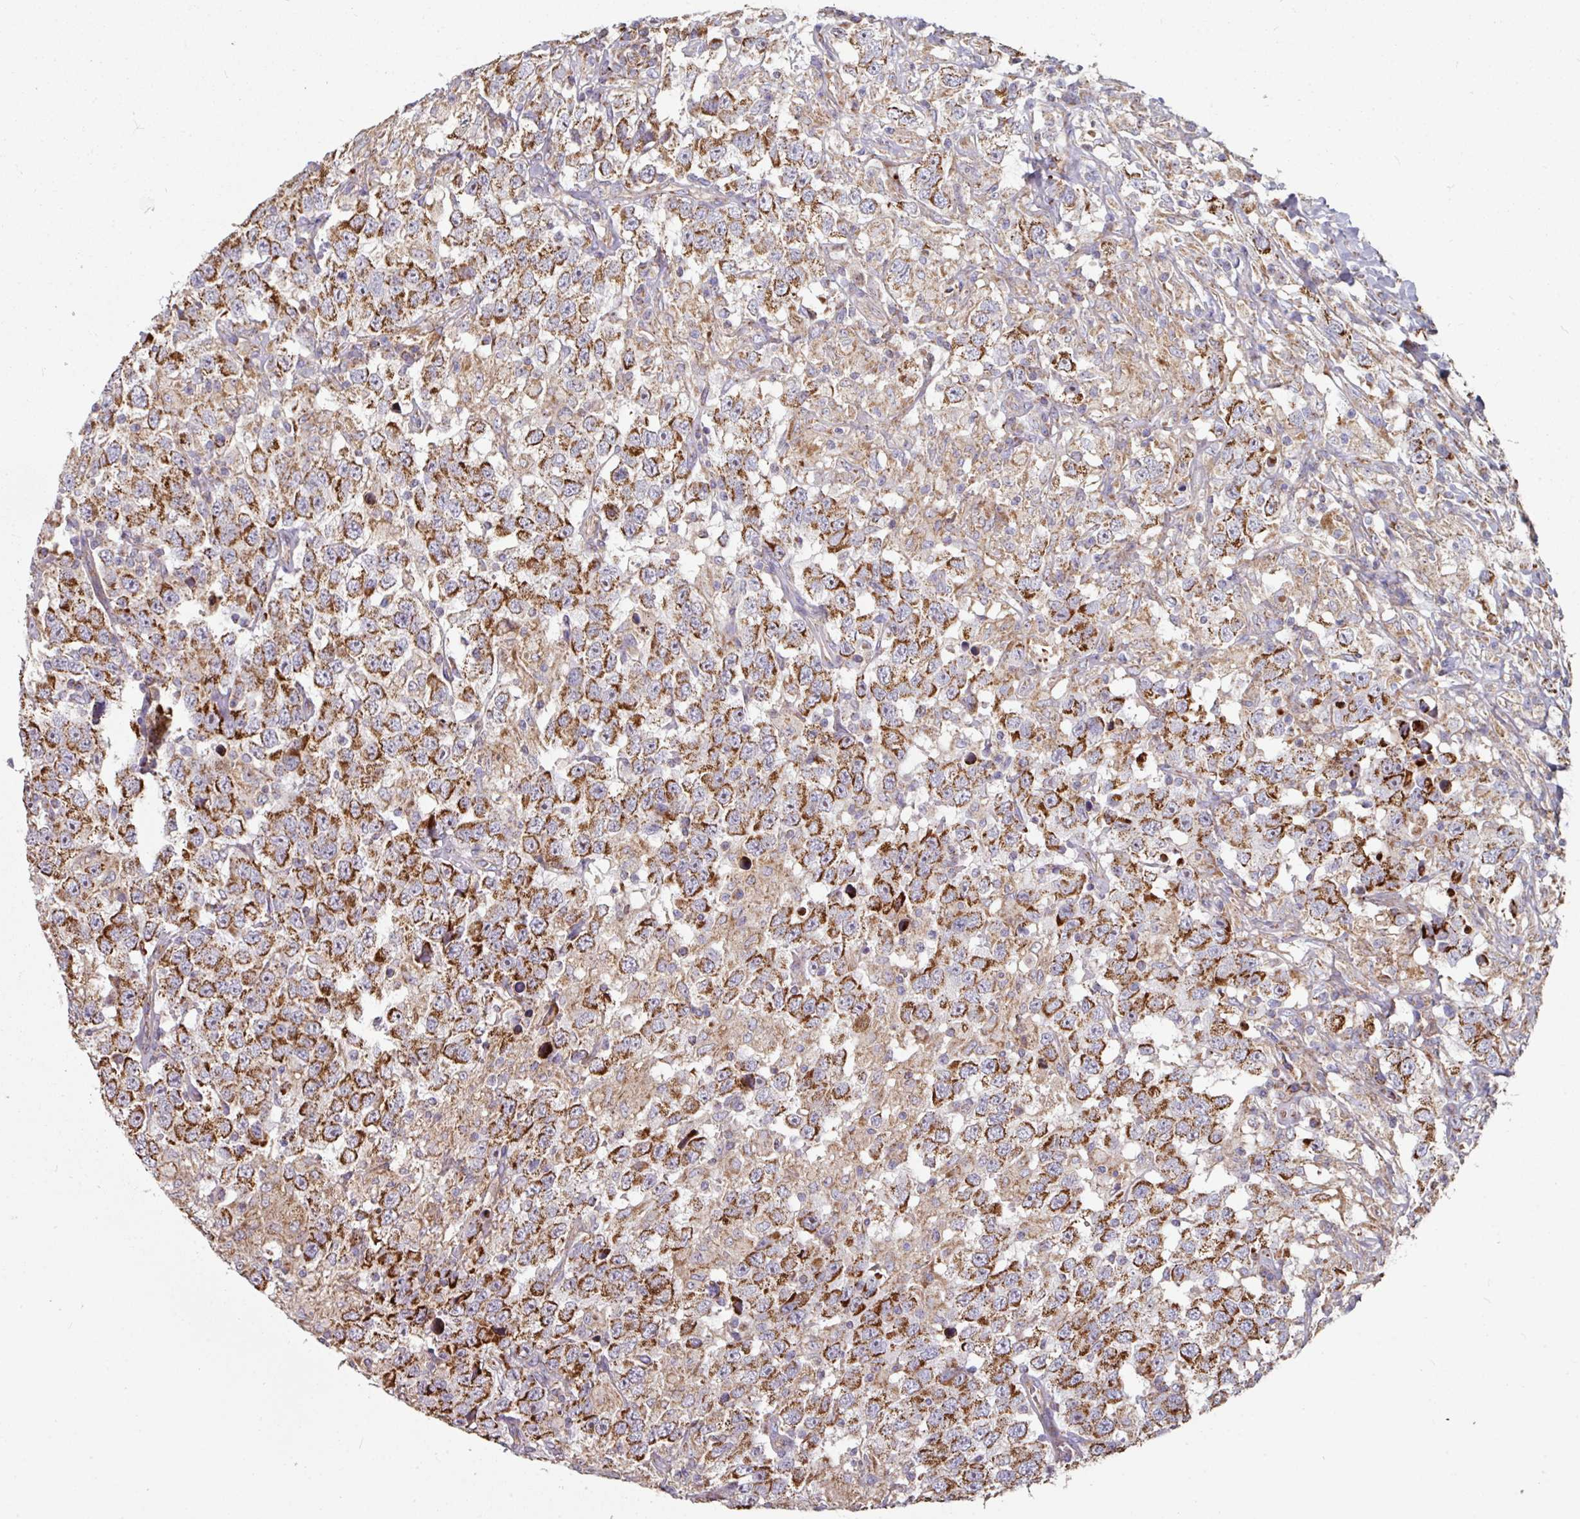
{"staining": {"intensity": "strong", "quantity": ">75%", "location": "cytoplasmic/membranous"}, "tissue": "testis cancer", "cell_type": "Tumor cells", "image_type": "cancer", "snomed": [{"axis": "morphology", "description": "Seminoma, NOS"}, {"axis": "topography", "description": "Testis"}], "caption": "Seminoma (testis) stained with DAB (3,3'-diaminobenzidine) immunohistochemistry (IHC) exhibits high levels of strong cytoplasmic/membranous expression in approximately >75% of tumor cells.", "gene": "OR2D3", "patient": {"sex": "male", "age": 41}}